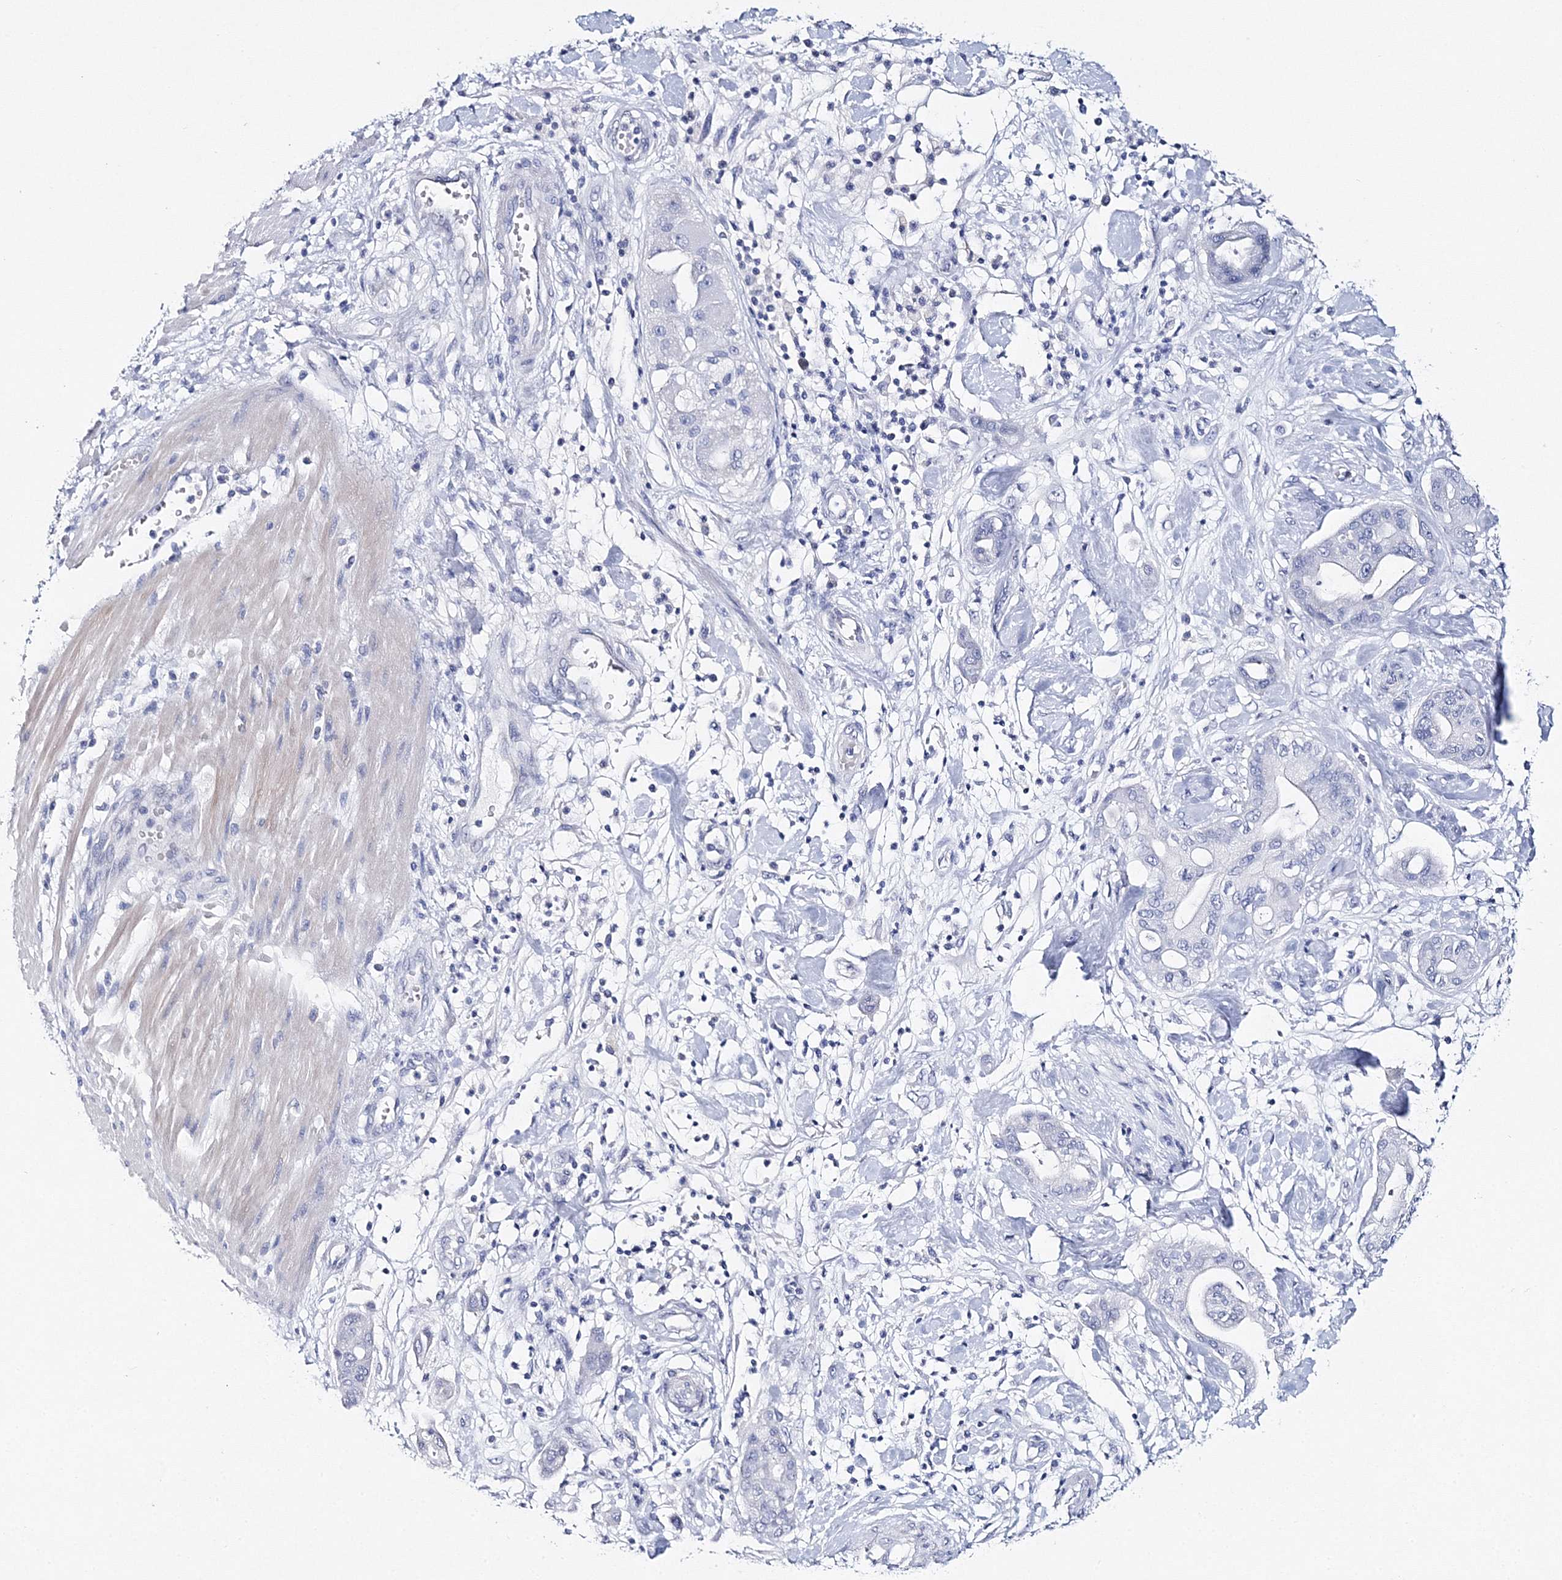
{"staining": {"intensity": "negative", "quantity": "none", "location": "none"}, "tissue": "pancreatic cancer", "cell_type": "Tumor cells", "image_type": "cancer", "snomed": [{"axis": "morphology", "description": "Adenocarcinoma, NOS"}, {"axis": "morphology", "description": "Adenocarcinoma, metastatic, NOS"}, {"axis": "topography", "description": "Lymph node"}, {"axis": "topography", "description": "Pancreas"}, {"axis": "topography", "description": "Duodenum"}], "caption": "The micrograph exhibits no staining of tumor cells in pancreatic cancer (metastatic adenocarcinoma).", "gene": "MYOZ2", "patient": {"sex": "female", "age": 64}}